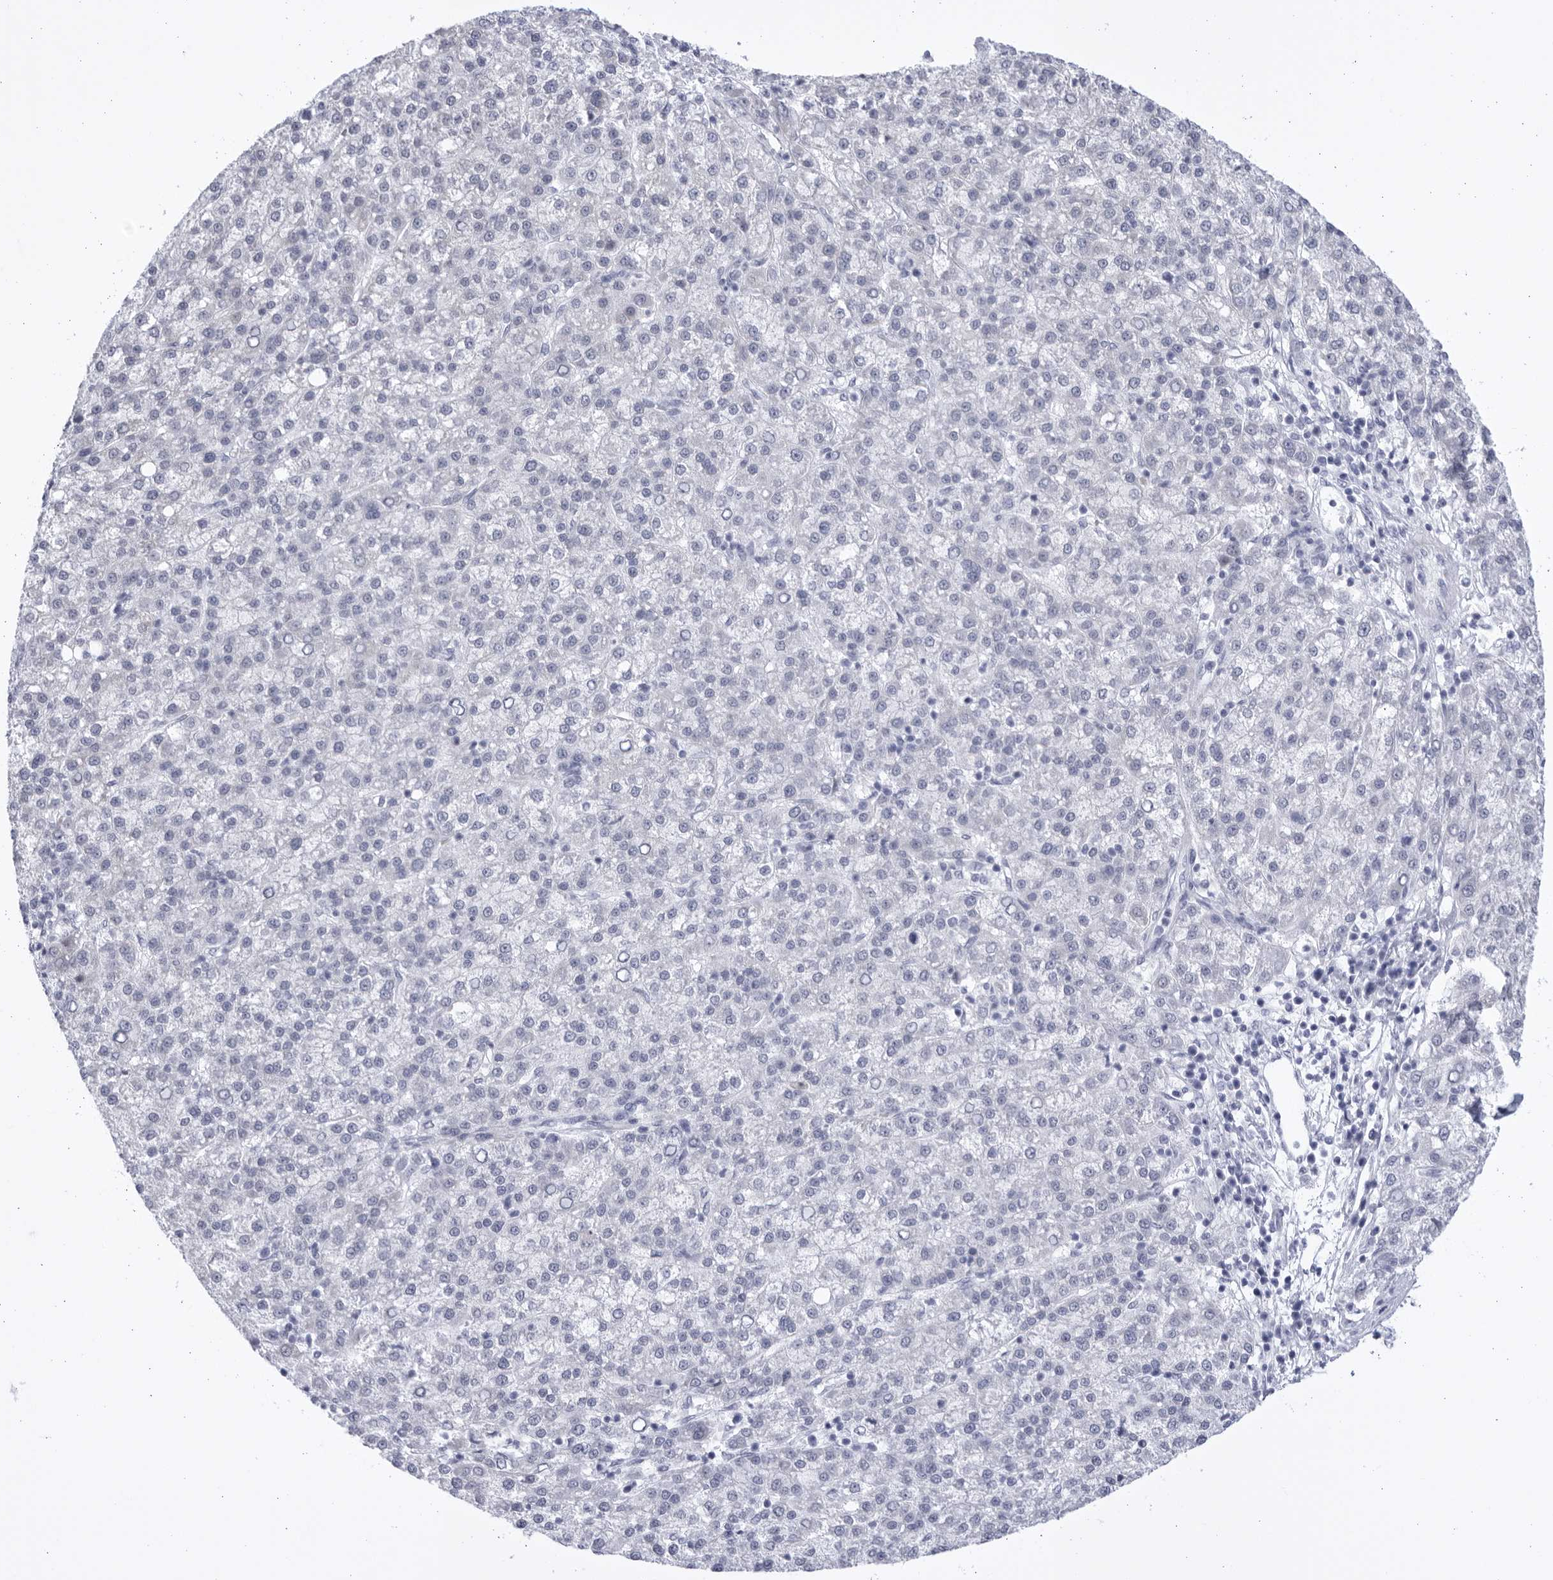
{"staining": {"intensity": "negative", "quantity": "none", "location": "none"}, "tissue": "liver cancer", "cell_type": "Tumor cells", "image_type": "cancer", "snomed": [{"axis": "morphology", "description": "Carcinoma, Hepatocellular, NOS"}, {"axis": "topography", "description": "Liver"}], "caption": "Liver hepatocellular carcinoma was stained to show a protein in brown. There is no significant expression in tumor cells.", "gene": "CCDC181", "patient": {"sex": "female", "age": 58}}